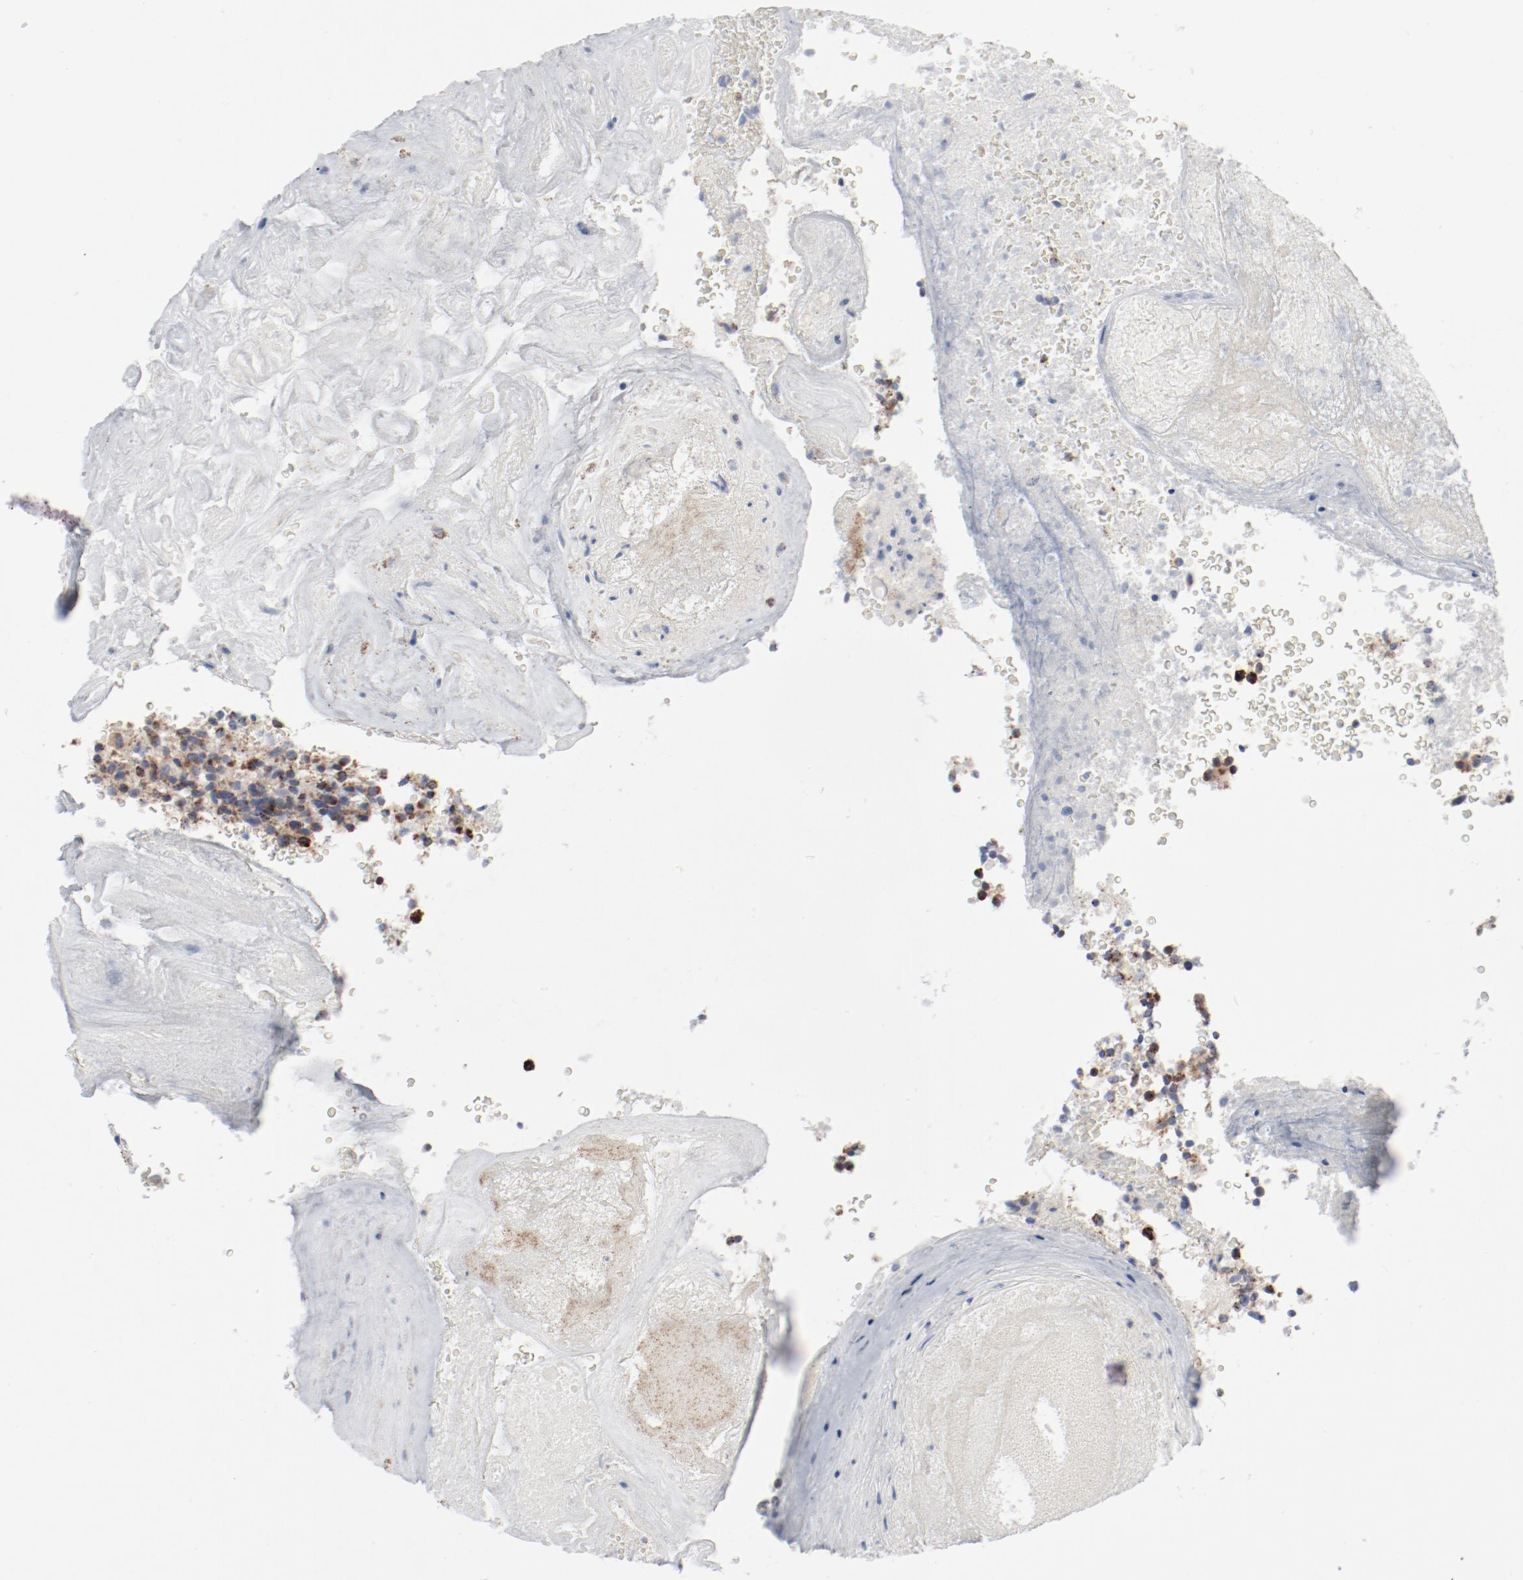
{"staining": {"intensity": "weak", "quantity": "25%-75%", "location": "cytoplasmic/membranous"}, "tissue": "glioma", "cell_type": "Tumor cells", "image_type": "cancer", "snomed": [{"axis": "morphology", "description": "Normal tissue, NOS"}, {"axis": "morphology", "description": "Glioma, malignant, High grade"}, {"axis": "topography", "description": "Cerebral cortex"}], "caption": "Protein expression analysis of human malignant high-grade glioma reveals weak cytoplasmic/membranous staining in approximately 25%-75% of tumor cells. (Brightfield microscopy of DAB IHC at high magnification).", "gene": "SETD3", "patient": {"sex": "male", "age": 75}}